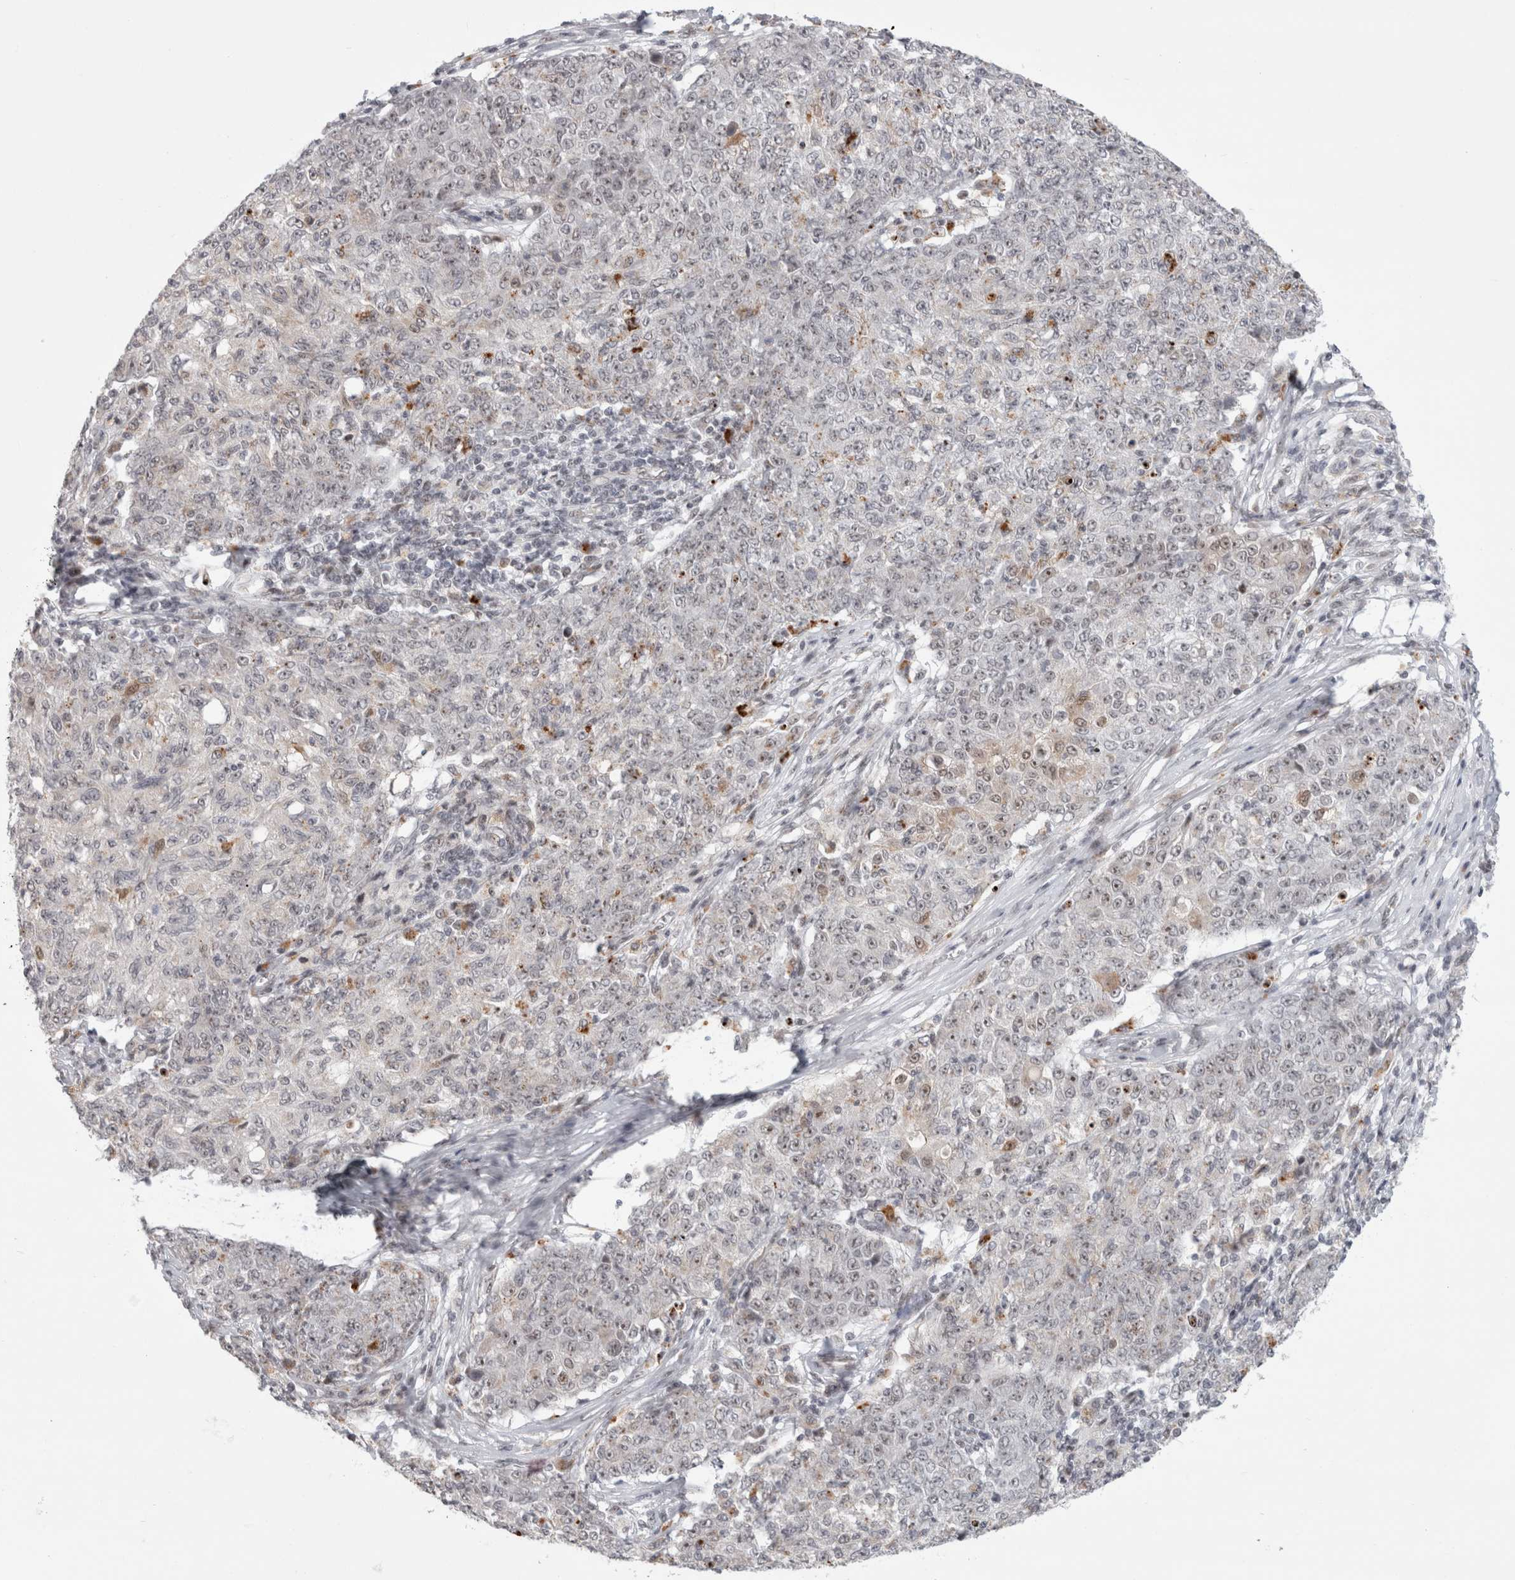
{"staining": {"intensity": "weak", "quantity": "<25%", "location": "cytoplasmic/membranous"}, "tissue": "ovarian cancer", "cell_type": "Tumor cells", "image_type": "cancer", "snomed": [{"axis": "morphology", "description": "Carcinoma, endometroid"}, {"axis": "topography", "description": "Ovary"}], "caption": "Tumor cells are negative for protein expression in human ovarian cancer.", "gene": "SENP6", "patient": {"sex": "female", "age": 42}}